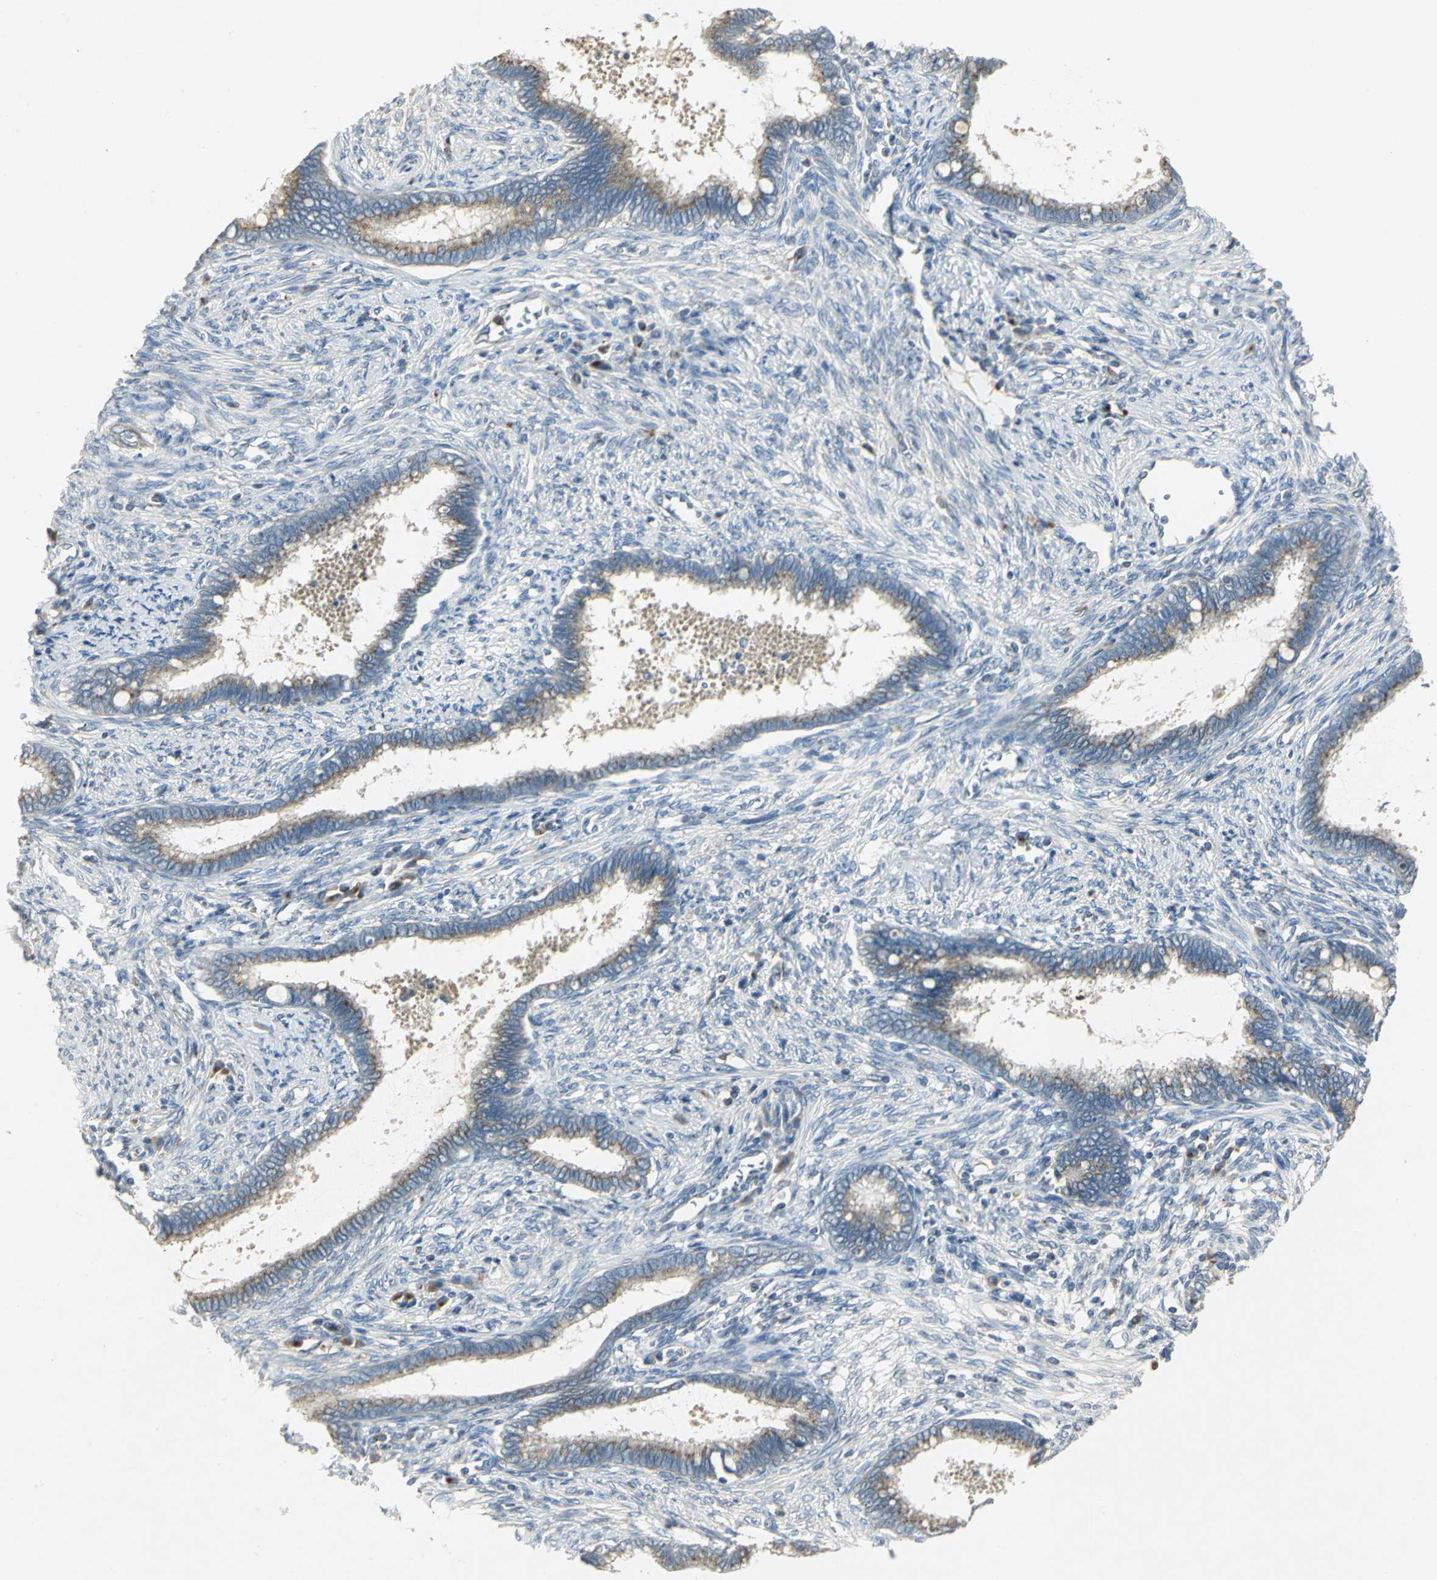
{"staining": {"intensity": "moderate", "quantity": ">75%", "location": "cytoplasmic/membranous"}, "tissue": "cervical cancer", "cell_type": "Tumor cells", "image_type": "cancer", "snomed": [{"axis": "morphology", "description": "Adenocarcinoma, NOS"}, {"axis": "topography", "description": "Cervix"}], "caption": "The image displays staining of cervical adenocarcinoma, revealing moderate cytoplasmic/membranous protein expression (brown color) within tumor cells.", "gene": "TM9SF2", "patient": {"sex": "female", "age": 44}}